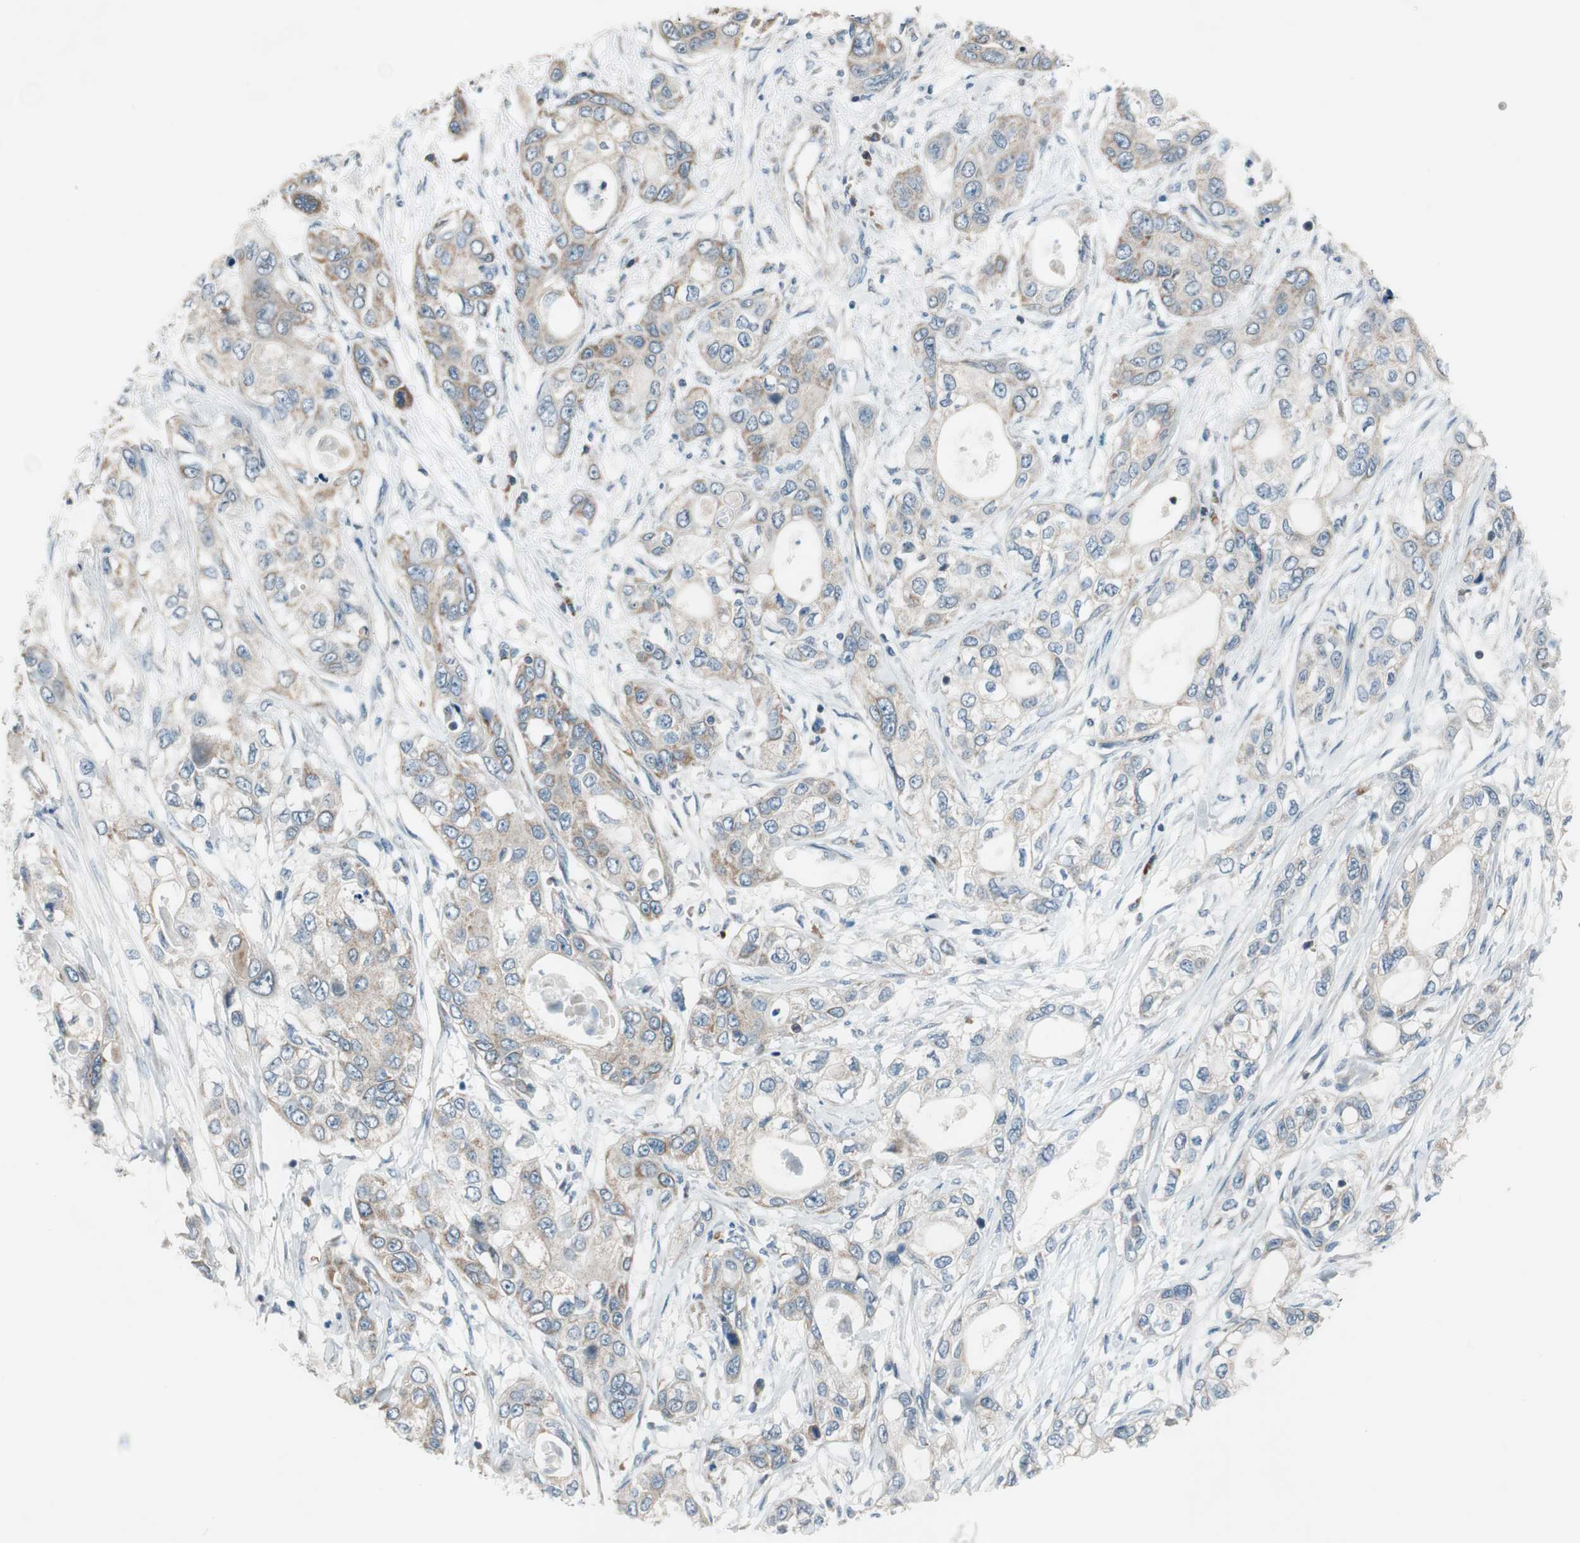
{"staining": {"intensity": "weak", "quantity": "25%-75%", "location": "cytoplasmic/membranous"}, "tissue": "pancreatic cancer", "cell_type": "Tumor cells", "image_type": "cancer", "snomed": [{"axis": "morphology", "description": "Adenocarcinoma, NOS"}, {"axis": "topography", "description": "Pancreas"}], "caption": "This photomicrograph displays immunohistochemistry staining of pancreatic cancer, with low weak cytoplasmic/membranous expression in about 25%-75% of tumor cells.", "gene": "GYPC", "patient": {"sex": "female", "age": 70}}